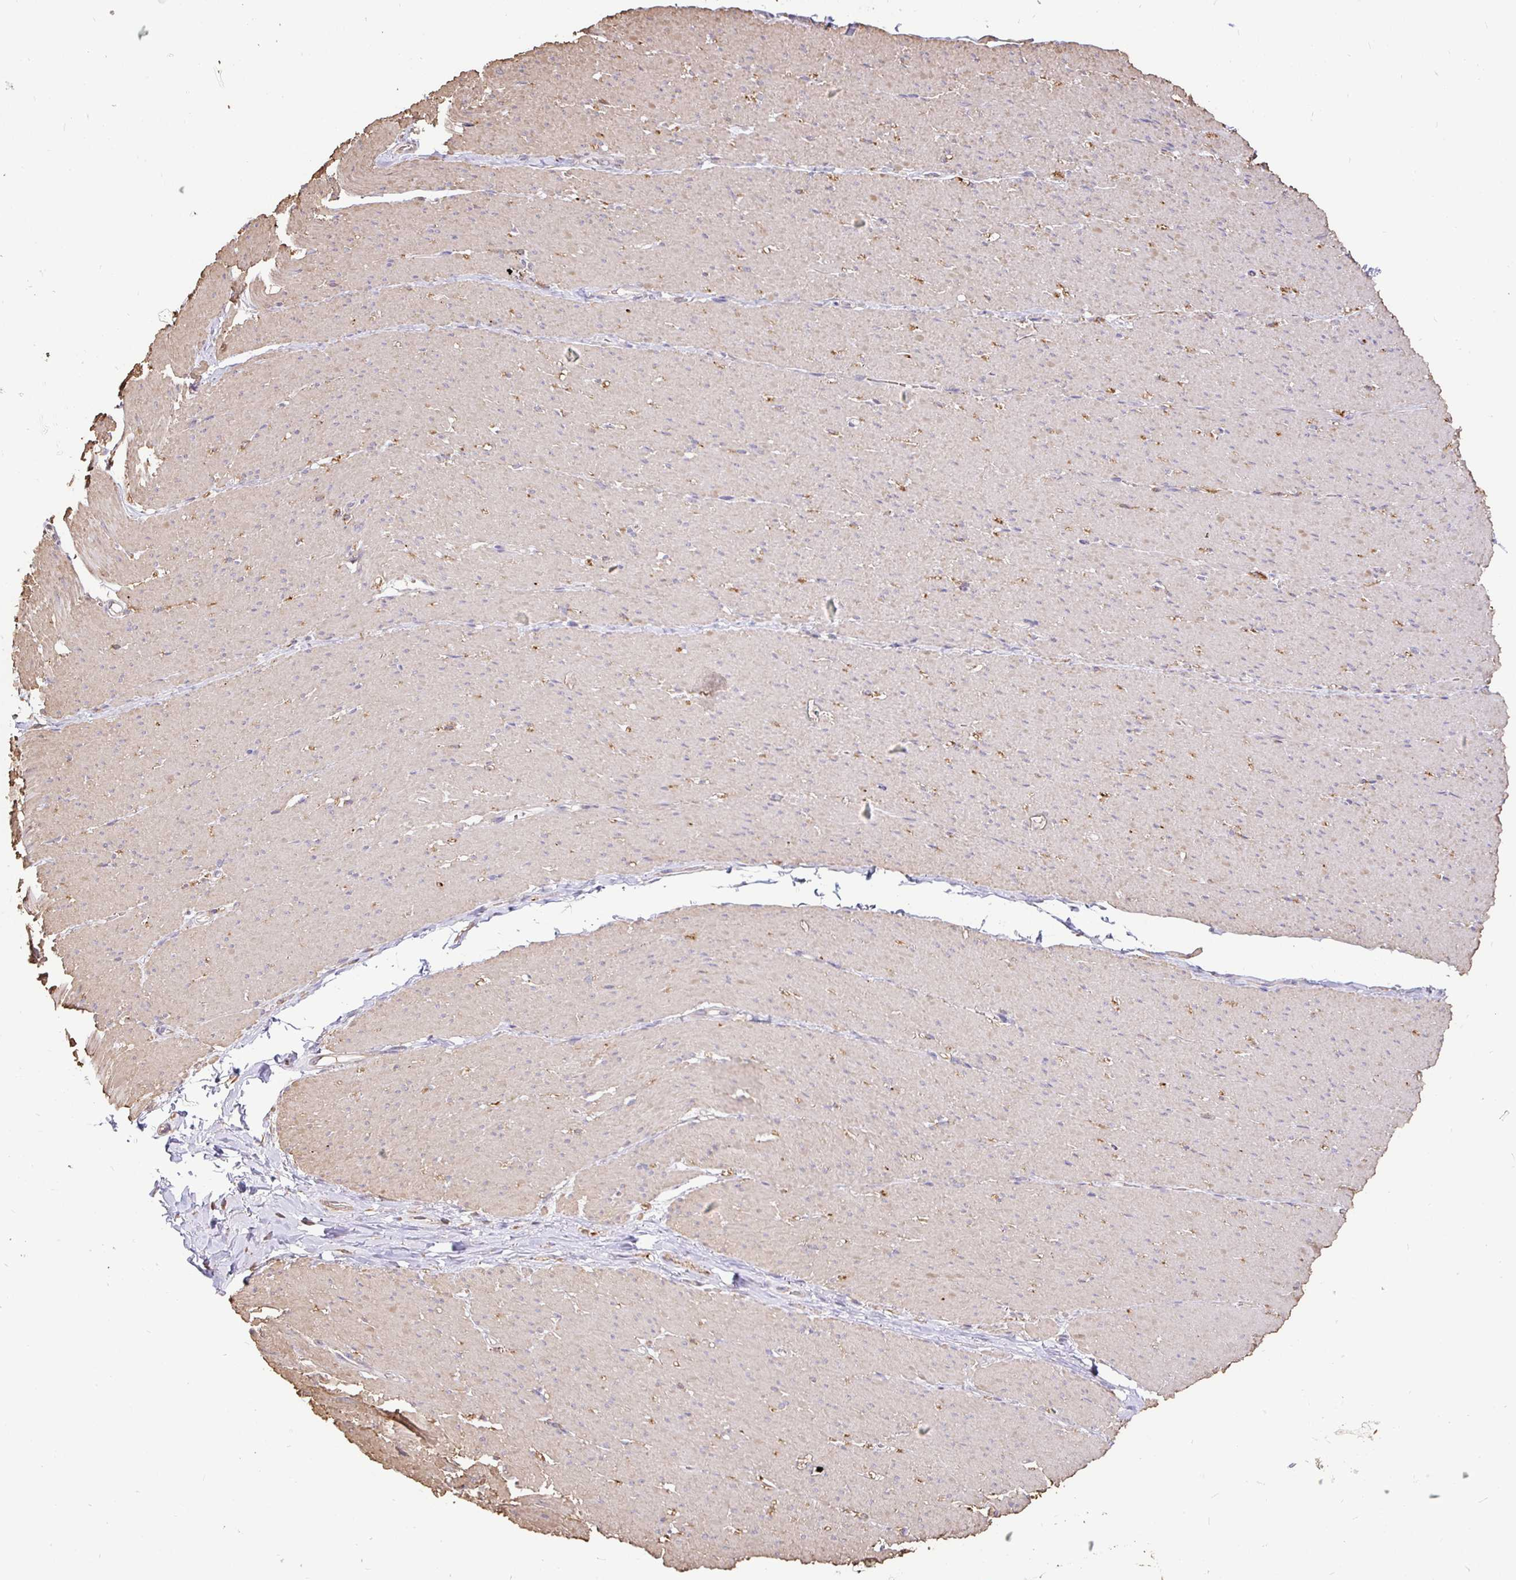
{"staining": {"intensity": "negative", "quantity": "none", "location": "none"}, "tissue": "smooth muscle", "cell_type": "Smooth muscle cells", "image_type": "normal", "snomed": [{"axis": "morphology", "description": "Normal tissue, NOS"}, {"axis": "topography", "description": "Smooth muscle"}, {"axis": "topography", "description": "Rectum"}], "caption": "Unremarkable smooth muscle was stained to show a protein in brown. There is no significant positivity in smooth muscle cells. (DAB immunohistochemistry (IHC), high magnification).", "gene": "MAPK8IP3", "patient": {"sex": "male", "age": 53}}